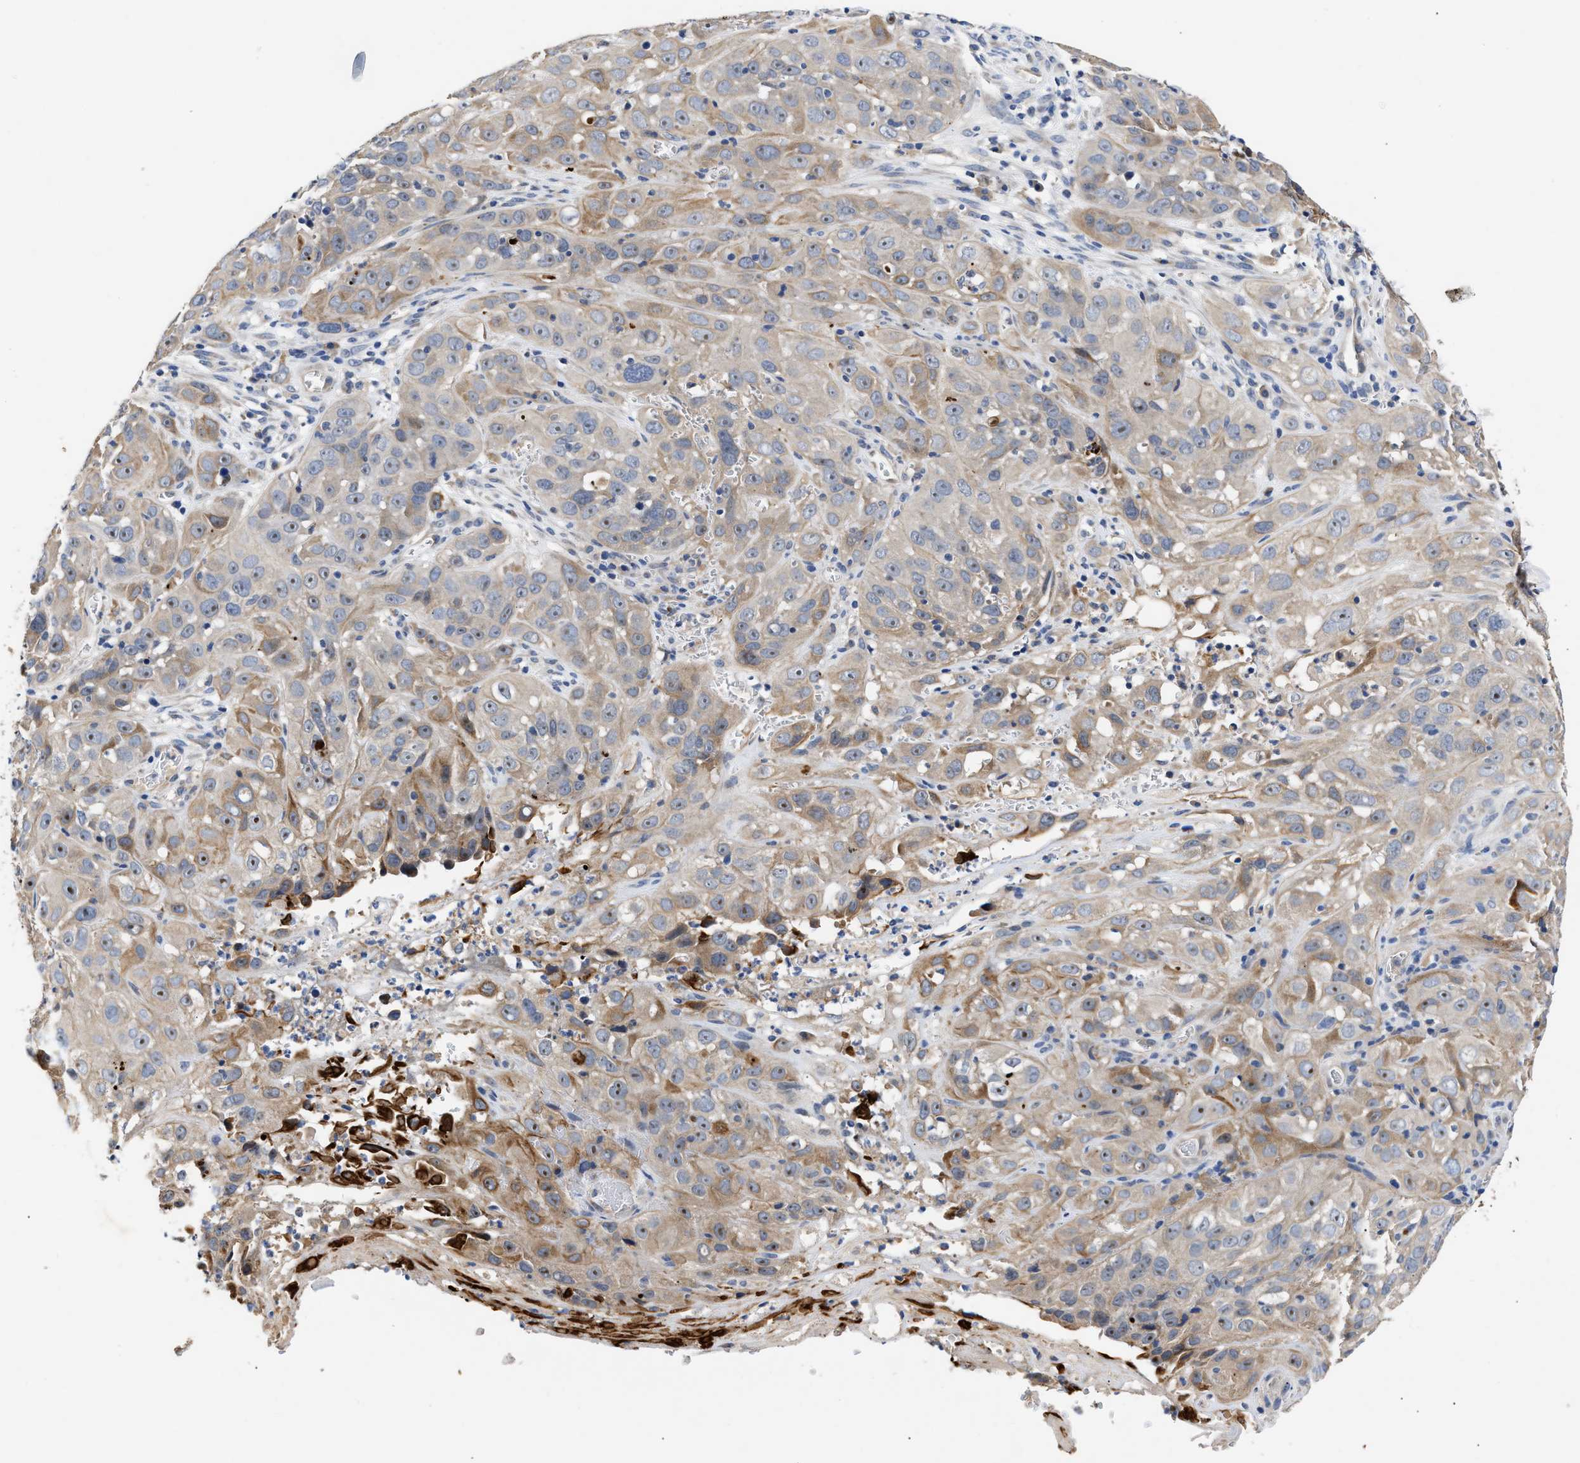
{"staining": {"intensity": "moderate", "quantity": "<25%", "location": "cytoplasmic/membranous"}, "tissue": "cervical cancer", "cell_type": "Tumor cells", "image_type": "cancer", "snomed": [{"axis": "morphology", "description": "Squamous cell carcinoma, NOS"}, {"axis": "topography", "description": "Cervix"}], "caption": "Cervical cancer was stained to show a protein in brown. There is low levels of moderate cytoplasmic/membranous expression in approximately <25% of tumor cells.", "gene": "CCDC146", "patient": {"sex": "female", "age": 32}}